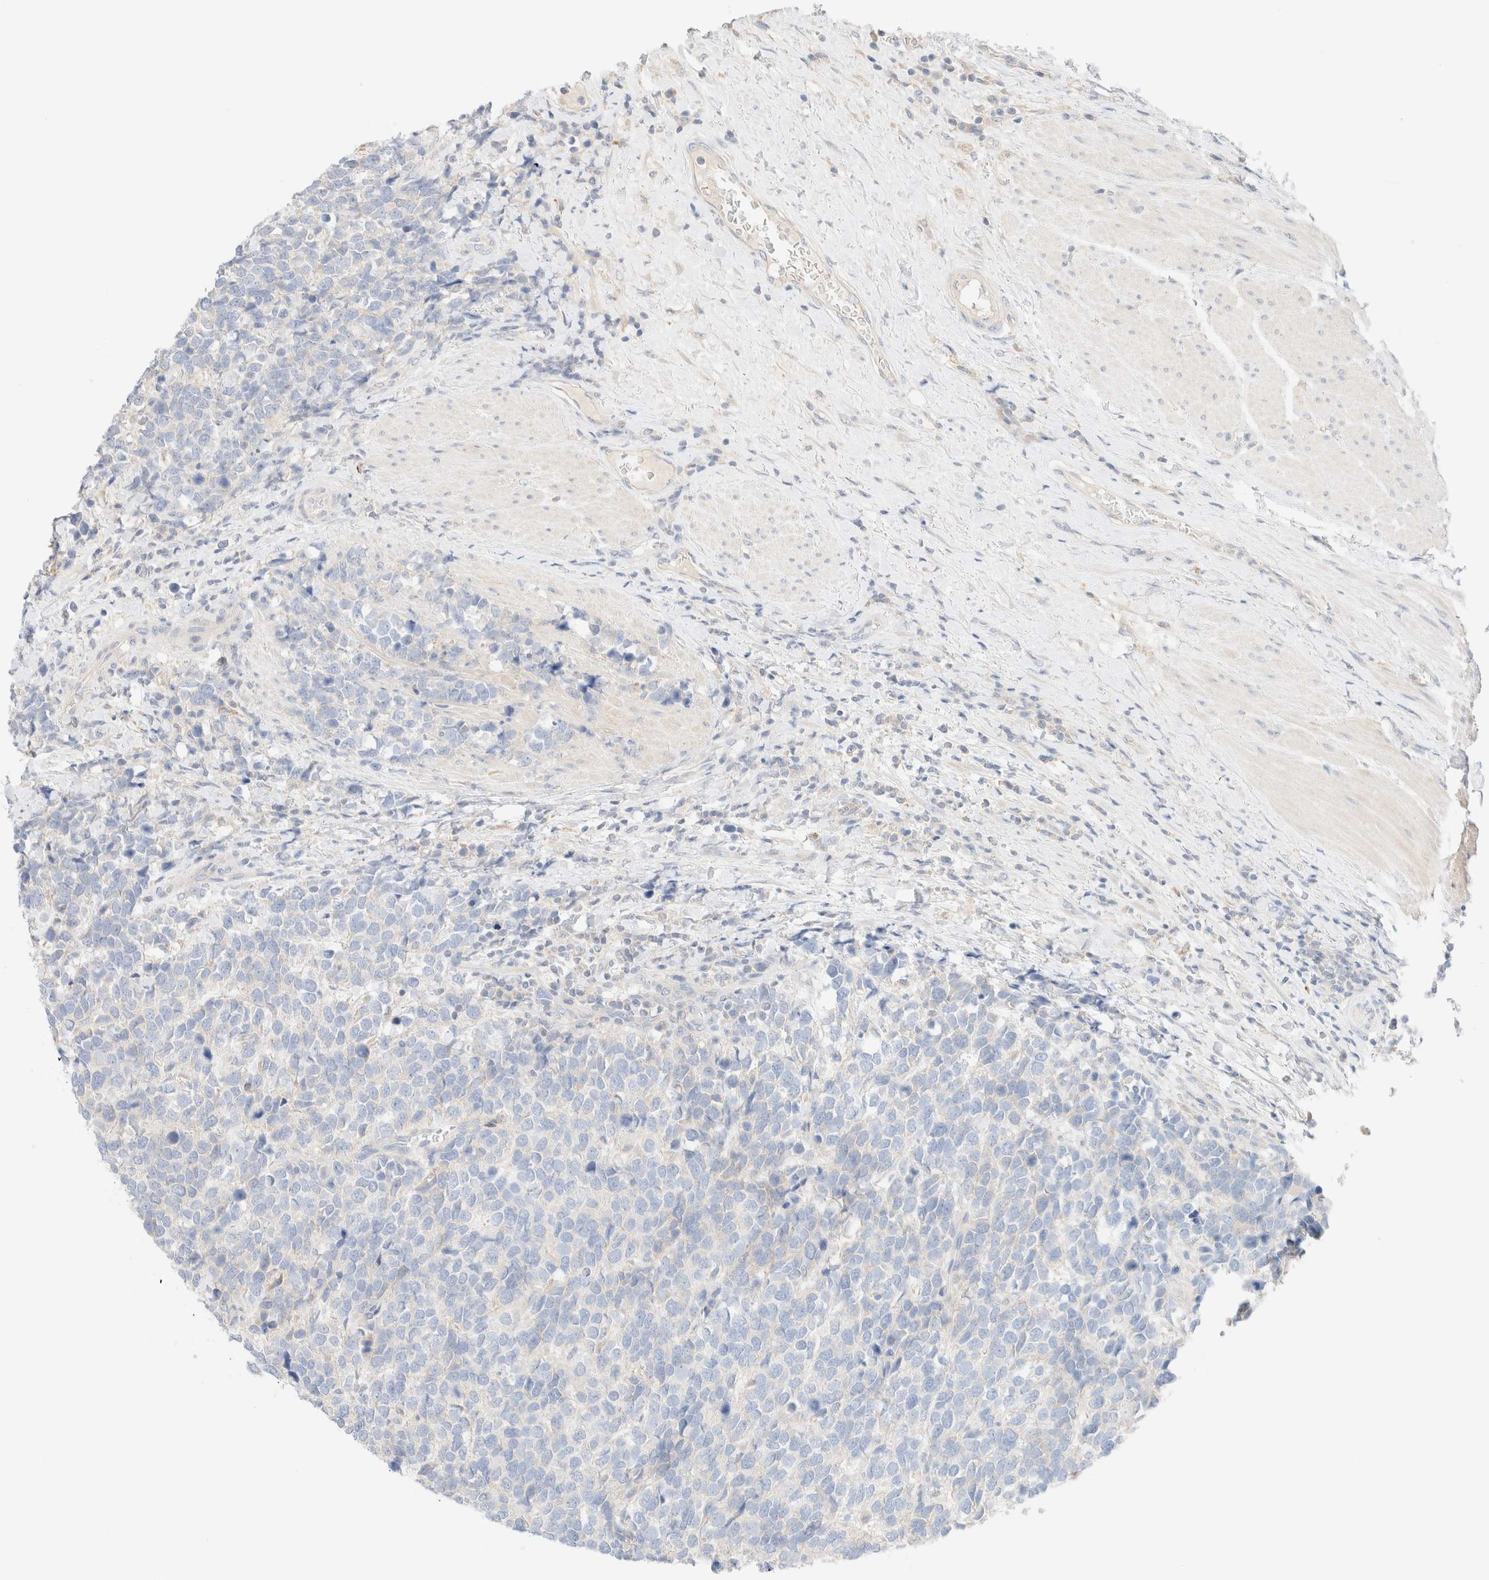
{"staining": {"intensity": "negative", "quantity": "none", "location": "none"}, "tissue": "urothelial cancer", "cell_type": "Tumor cells", "image_type": "cancer", "snomed": [{"axis": "morphology", "description": "Urothelial carcinoma, High grade"}, {"axis": "topography", "description": "Urinary bladder"}], "caption": "Histopathology image shows no significant protein positivity in tumor cells of urothelial carcinoma (high-grade). Nuclei are stained in blue.", "gene": "SARM1", "patient": {"sex": "female", "age": 82}}